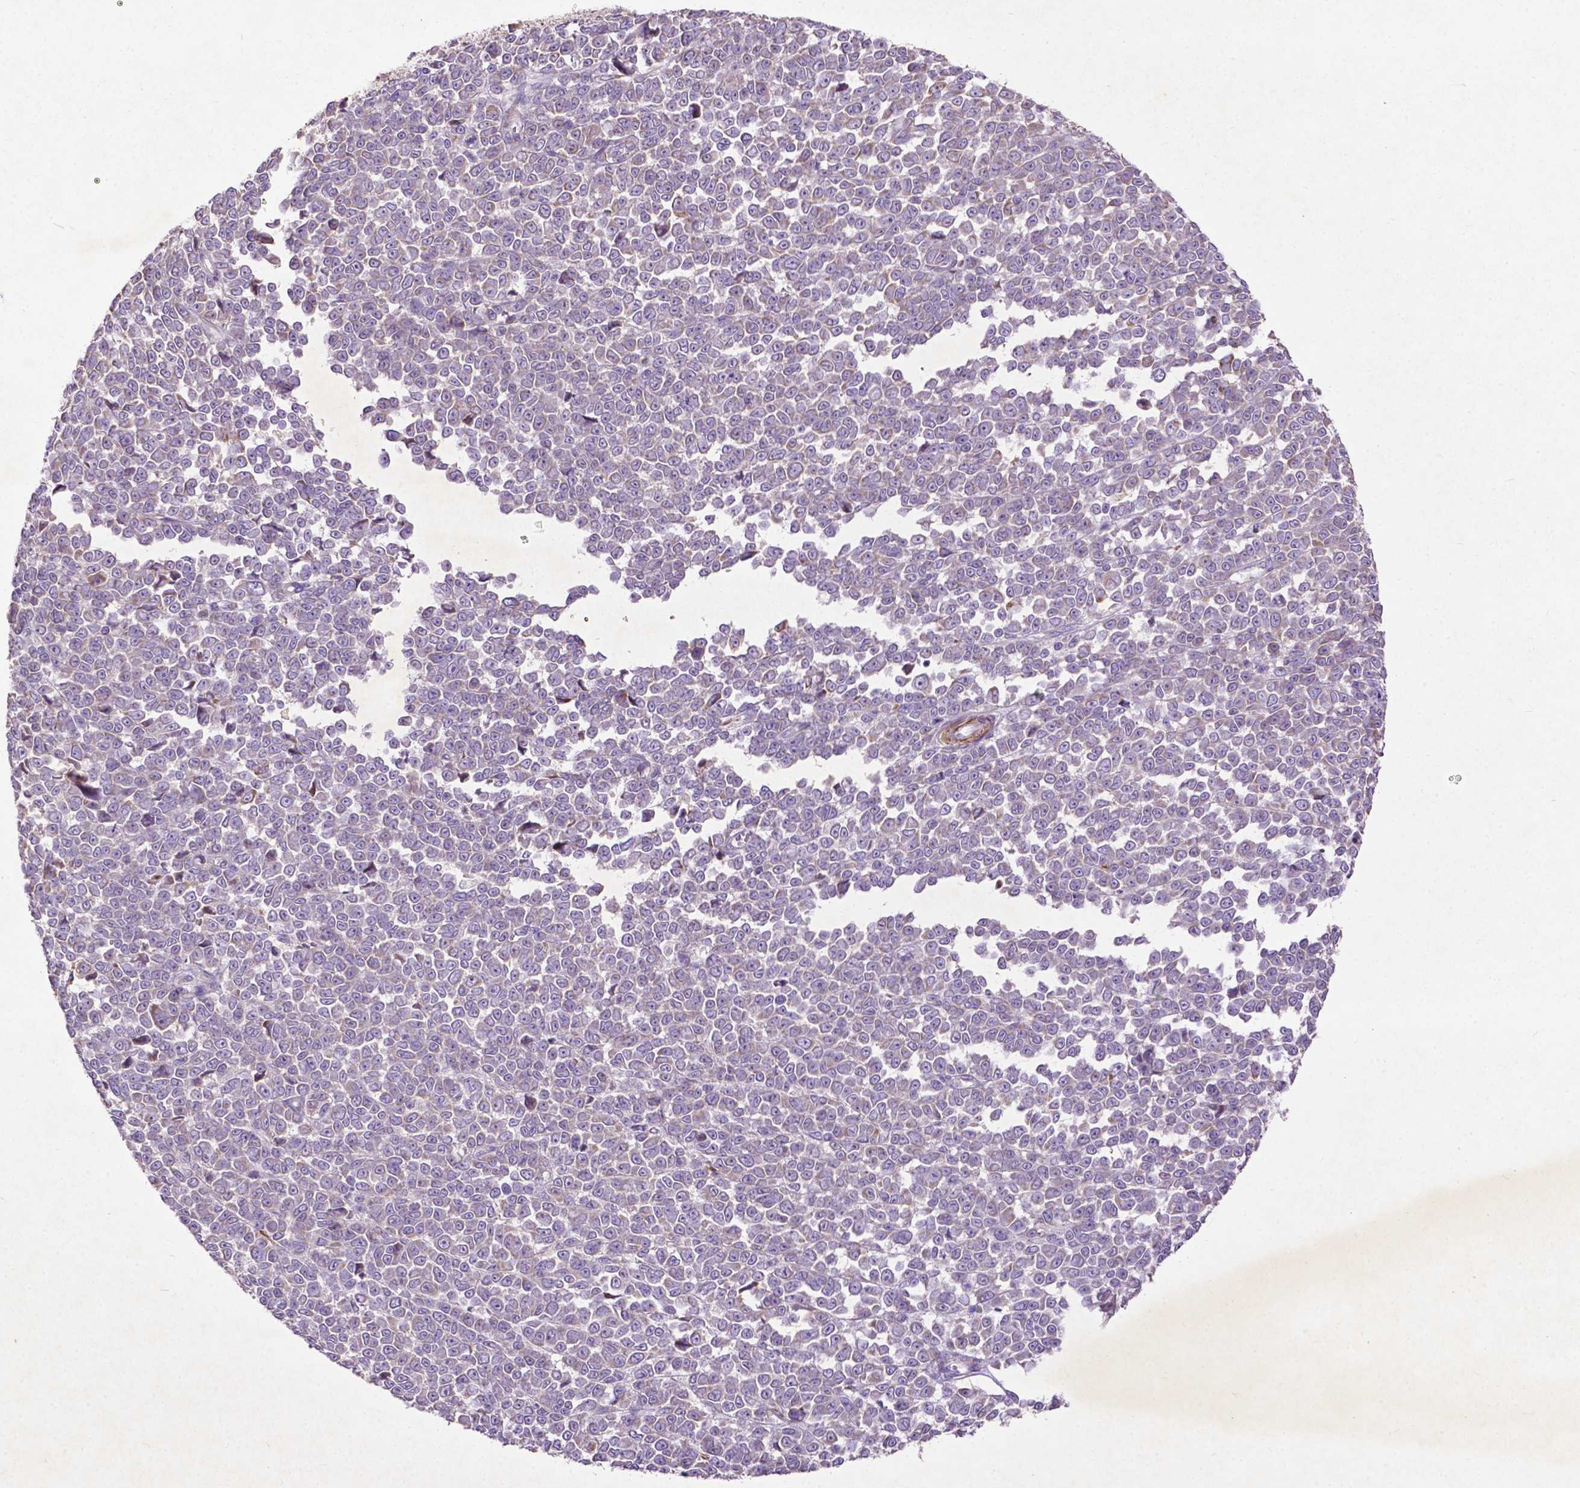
{"staining": {"intensity": "weak", "quantity": "<25%", "location": "cytoplasmic/membranous"}, "tissue": "melanoma", "cell_type": "Tumor cells", "image_type": "cancer", "snomed": [{"axis": "morphology", "description": "Malignant melanoma, NOS"}, {"axis": "topography", "description": "Skin"}], "caption": "Immunohistochemistry (IHC) image of neoplastic tissue: human melanoma stained with DAB (3,3'-diaminobenzidine) displays no significant protein expression in tumor cells.", "gene": "THEGL", "patient": {"sex": "female", "age": 95}}